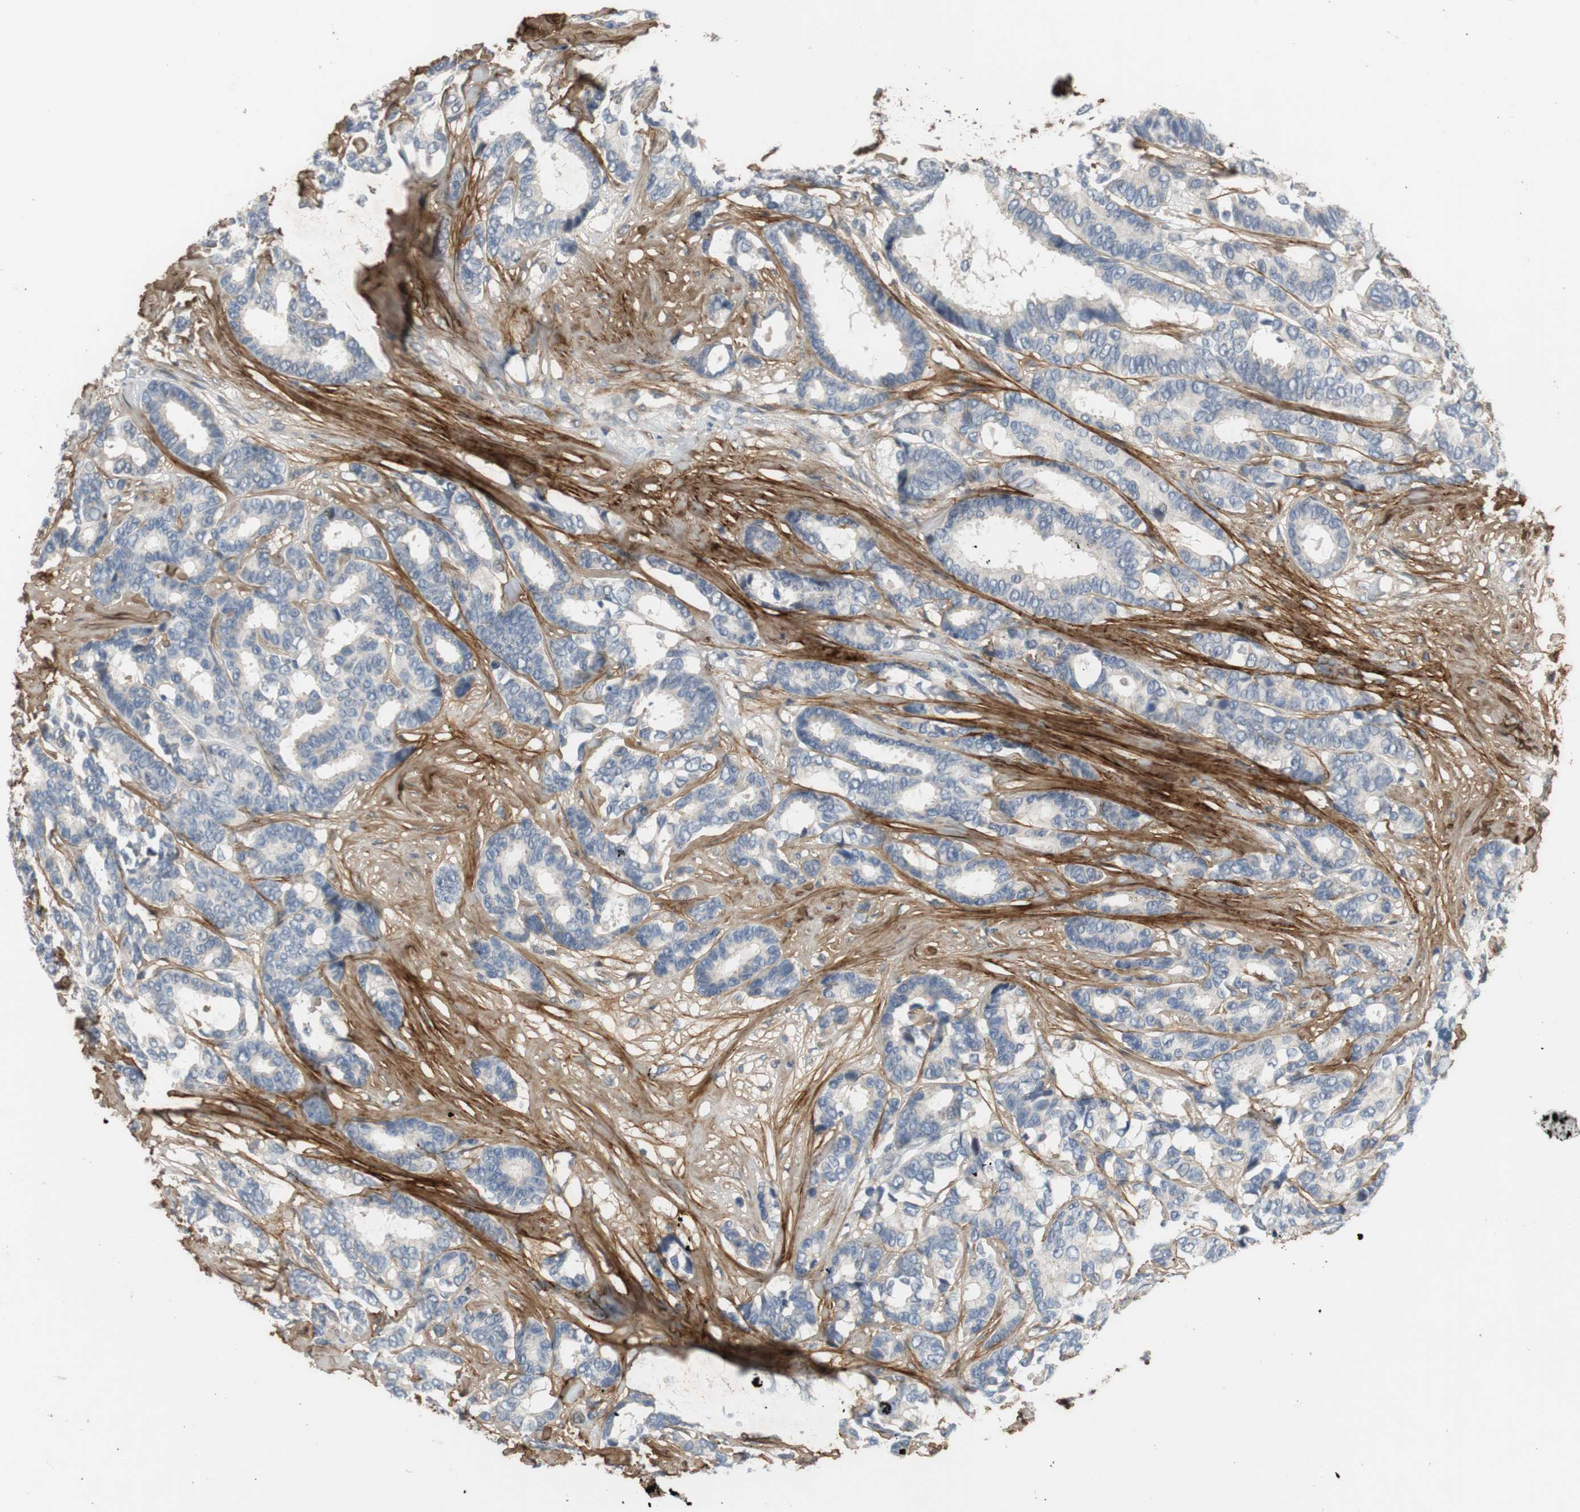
{"staining": {"intensity": "negative", "quantity": "none", "location": "none"}, "tissue": "breast cancer", "cell_type": "Tumor cells", "image_type": "cancer", "snomed": [{"axis": "morphology", "description": "Duct carcinoma"}, {"axis": "topography", "description": "Breast"}], "caption": "Human infiltrating ductal carcinoma (breast) stained for a protein using immunohistochemistry shows no staining in tumor cells.", "gene": "COL12A1", "patient": {"sex": "female", "age": 87}}